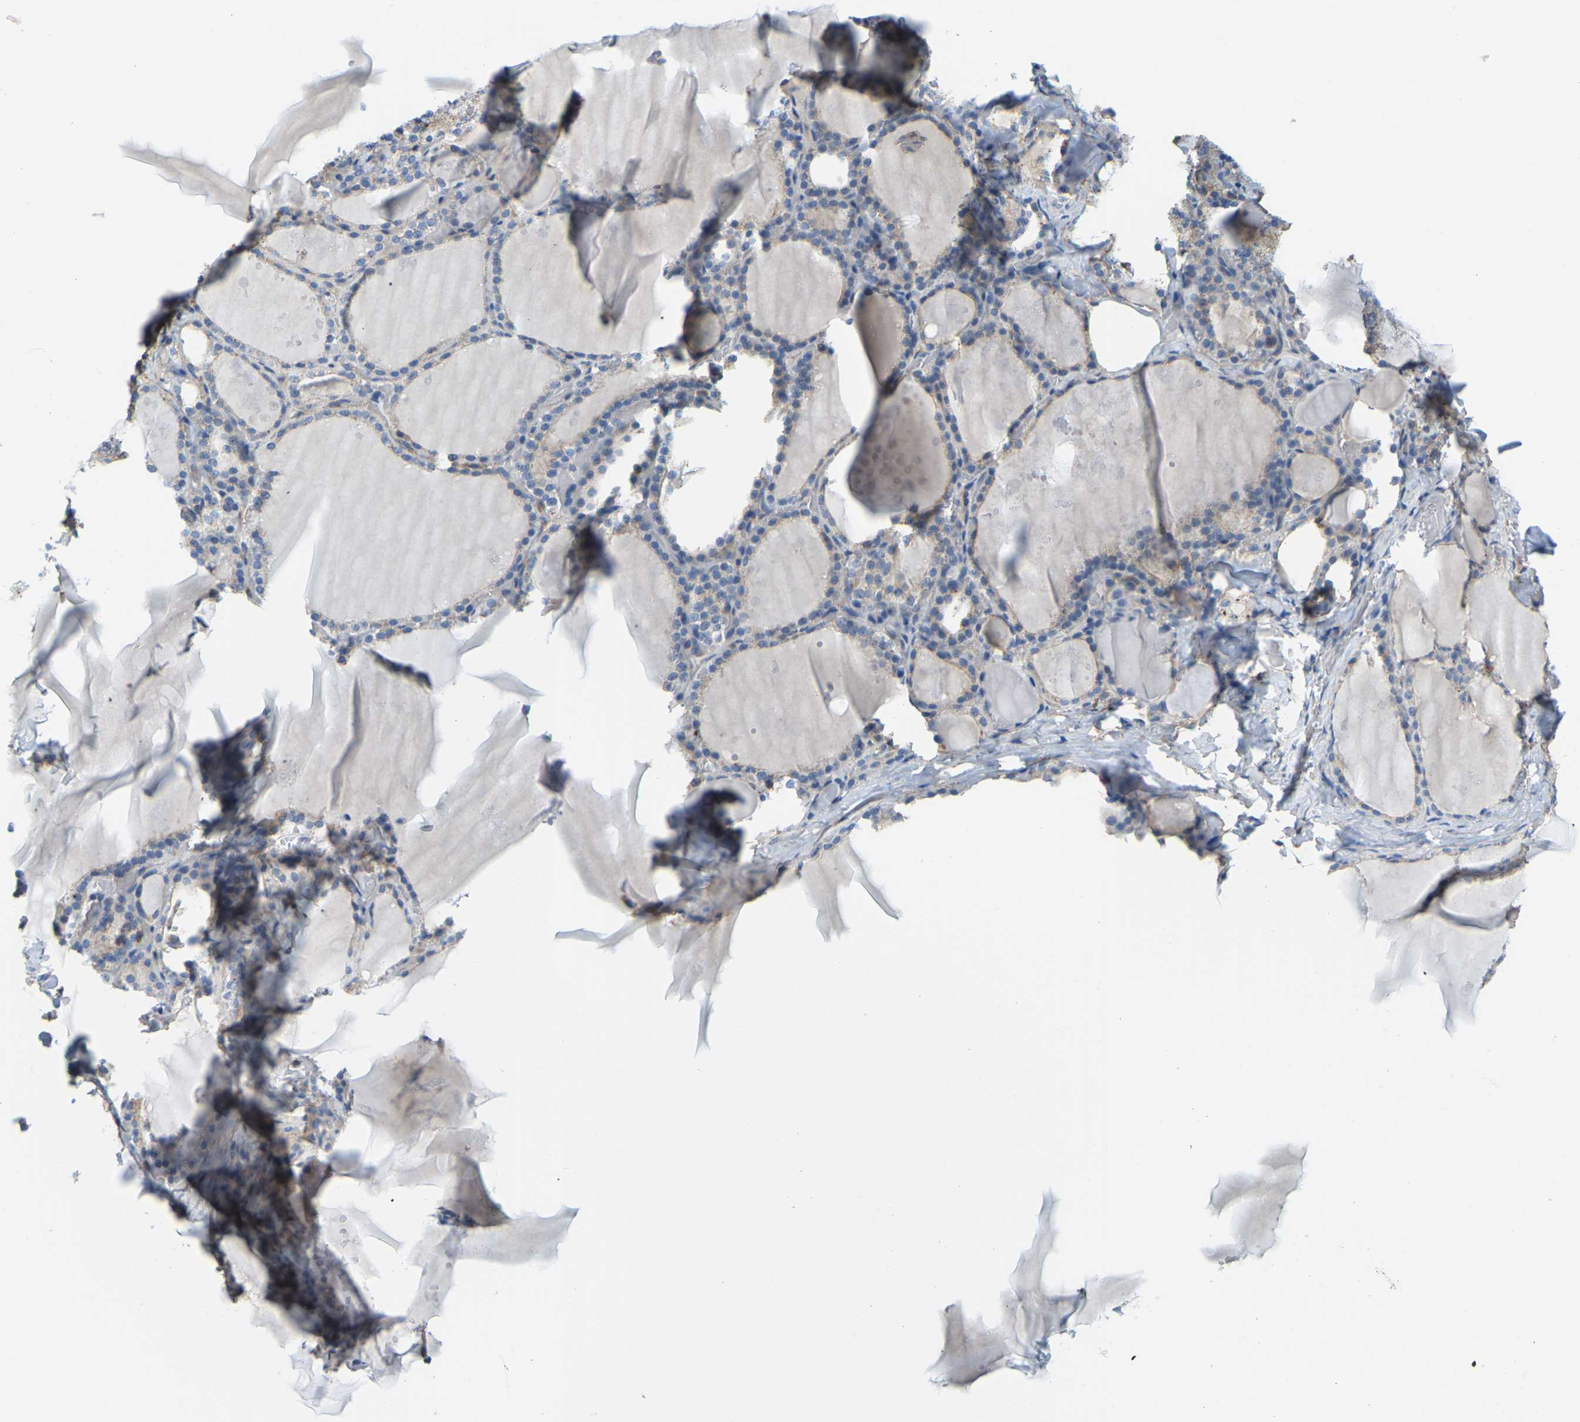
{"staining": {"intensity": "moderate", "quantity": "25%-75%", "location": "cytoplasmic/membranous"}, "tissue": "thyroid gland", "cell_type": "Glandular cells", "image_type": "normal", "snomed": [{"axis": "morphology", "description": "Normal tissue, NOS"}, {"axis": "topography", "description": "Thyroid gland"}], "caption": "This micrograph demonstrates immunohistochemistry (IHC) staining of benign human thyroid gland, with medium moderate cytoplasmic/membranous expression in approximately 25%-75% of glandular cells.", "gene": "AHNAK", "patient": {"sex": "male", "age": 56}}